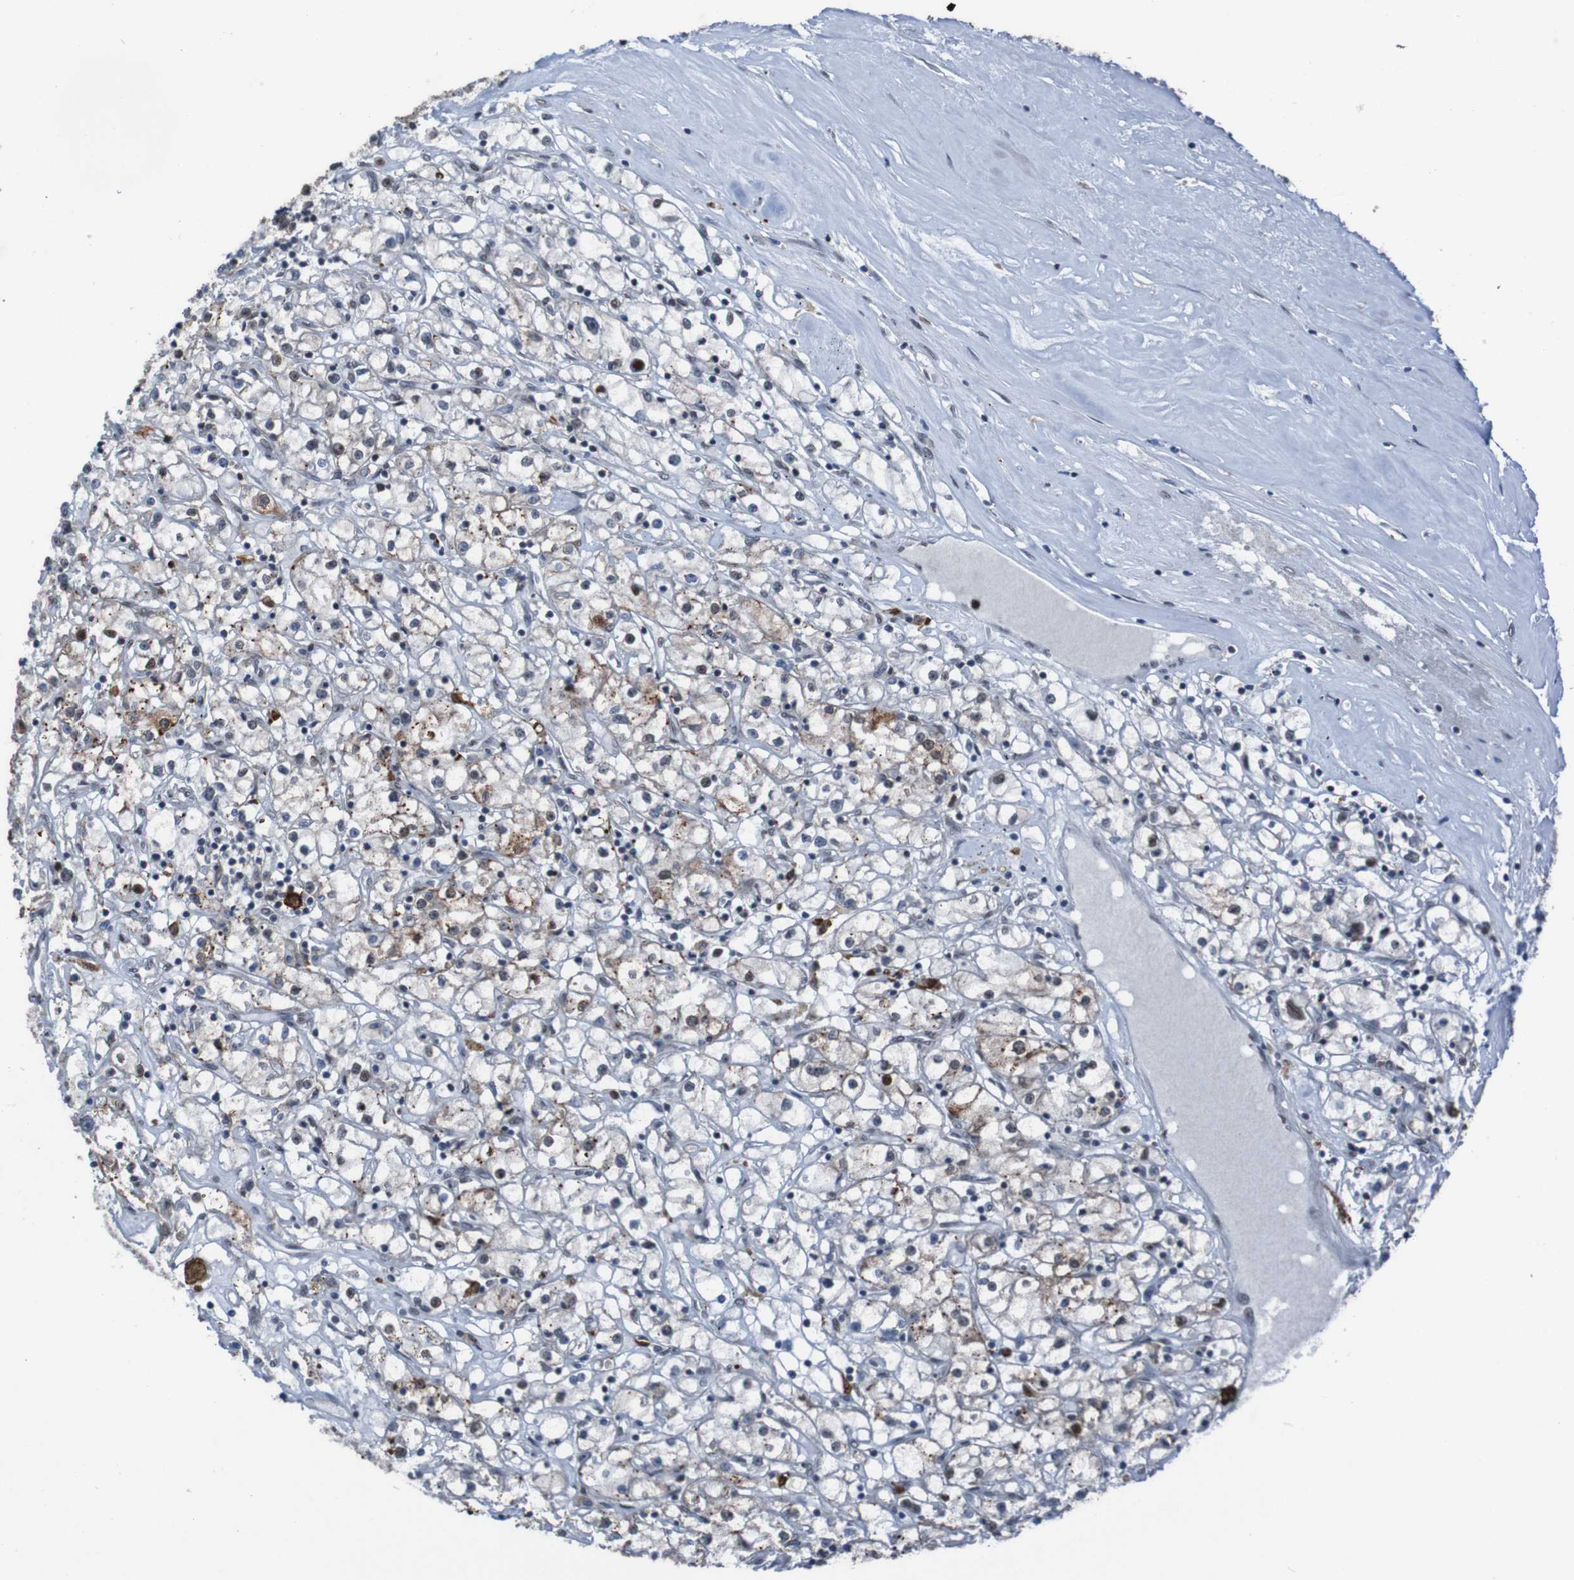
{"staining": {"intensity": "strong", "quantity": ">75%", "location": "cytoplasmic/membranous,nuclear"}, "tissue": "renal cancer", "cell_type": "Tumor cells", "image_type": "cancer", "snomed": [{"axis": "morphology", "description": "Adenocarcinoma, NOS"}, {"axis": "topography", "description": "Kidney"}], "caption": "Renal cancer (adenocarcinoma) stained with DAB immunohistochemistry (IHC) exhibits high levels of strong cytoplasmic/membranous and nuclear expression in about >75% of tumor cells. (DAB IHC with brightfield microscopy, high magnification).", "gene": "PHF2", "patient": {"sex": "male", "age": 56}}